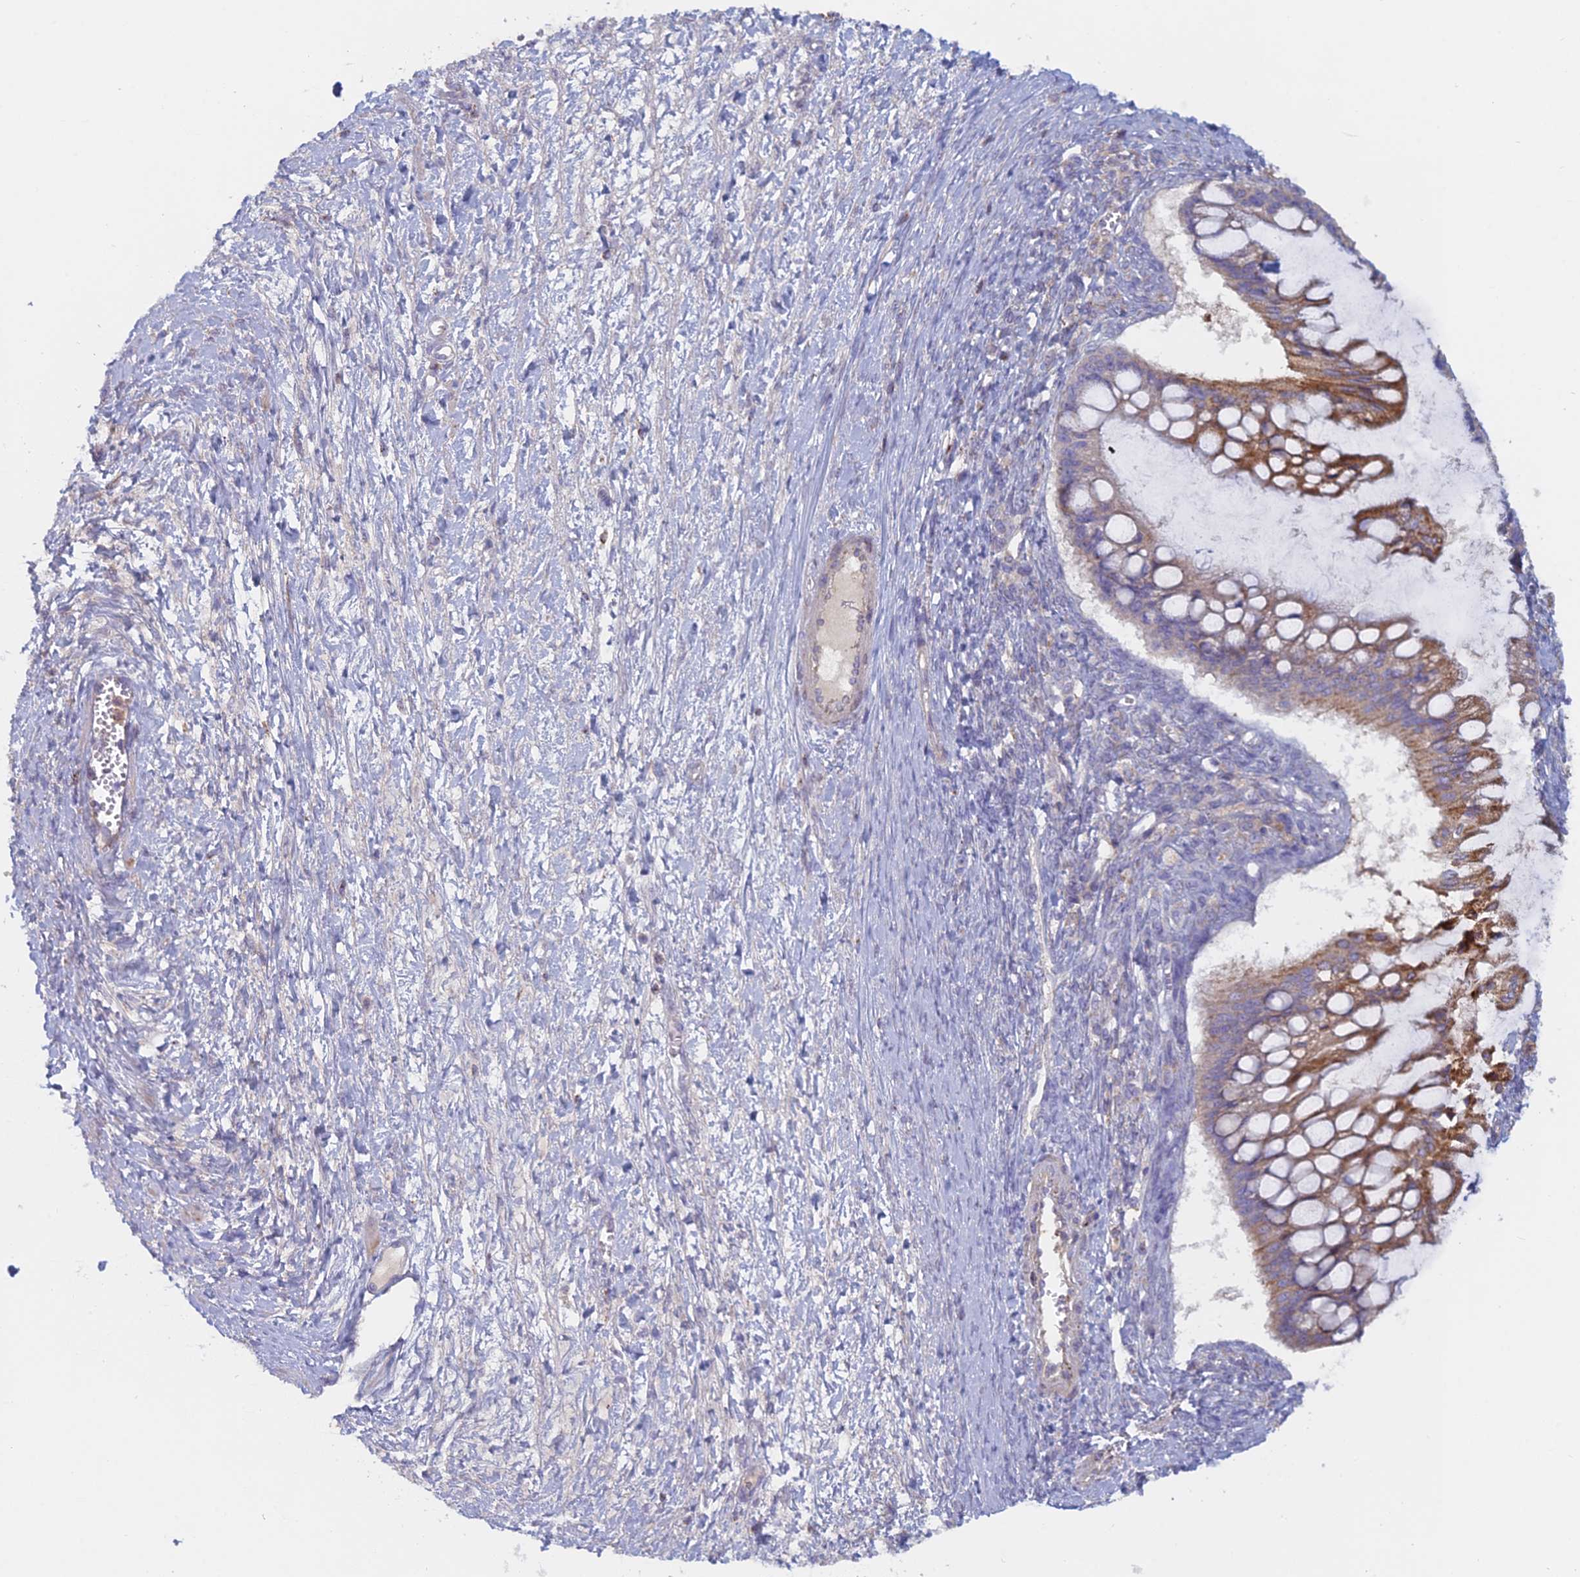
{"staining": {"intensity": "weak", "quantity": "25%-75%", "location": "cytoplasmic/membranous"}, "tissue": "ovarian cancer", "cell_type": "Tumor cells", "image_type": "cancer", "snomed": [{"axis": "morphology", "description": "Cystadenocarcinoma, mucinous, NOS"}, {"axis": "topography", "description": "Ovary"}], "caption": "A low amount of weak cytoplasmic/membranous staining is seen in about 25%-75% of tumor cells in ovarian cancer (mucinous cystadenocarcinoma) tissue.", "gene": "IFTAP", "patient": {"sex": "female", "age": 73}}